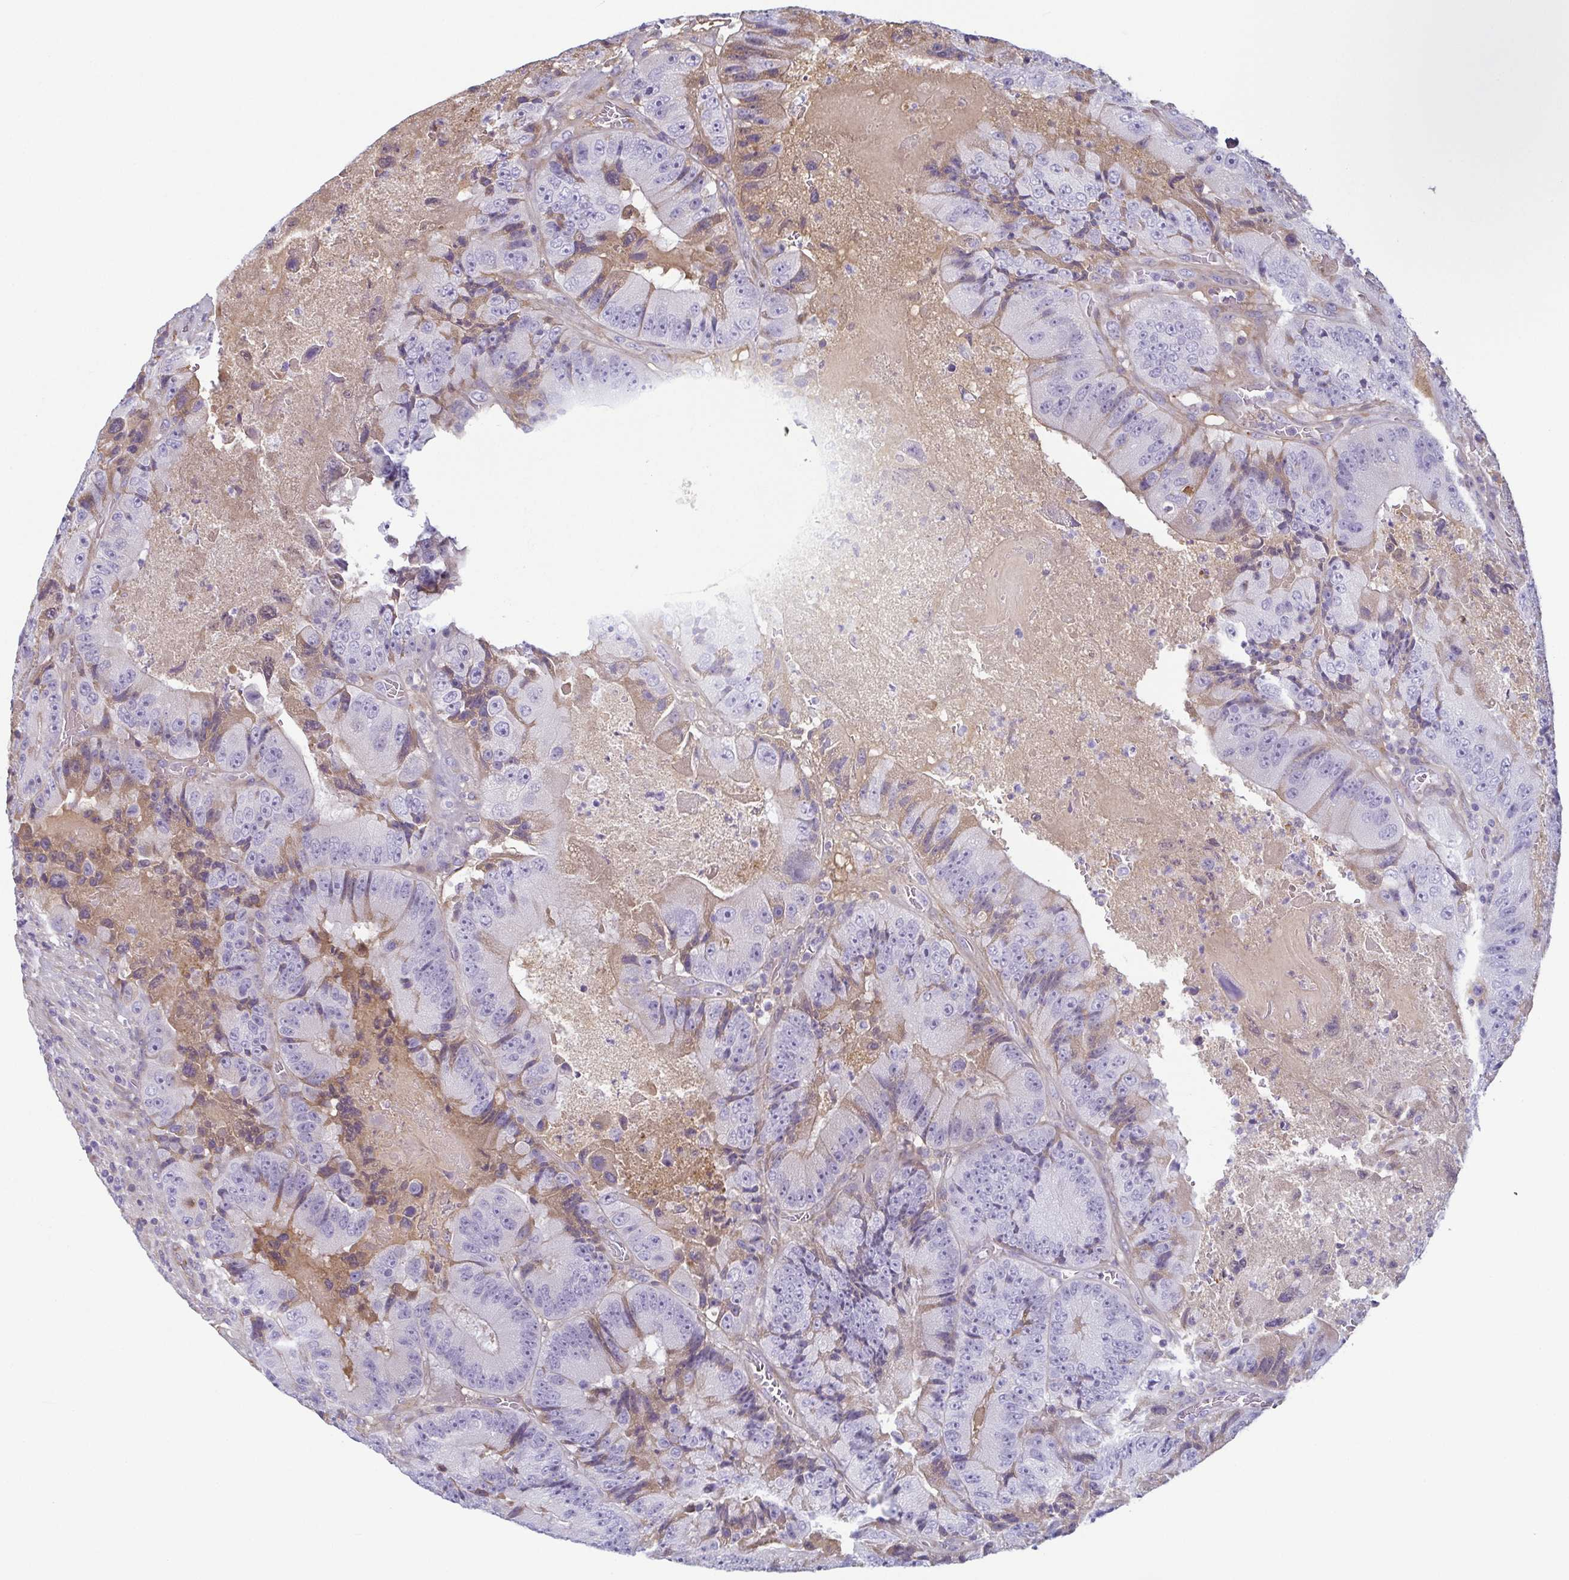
{"staining": {"intensity": "negative", "quantity": "none", "location": "none"}, "tissue": "colorectal cancer", "cell_type": "Tumor cells", "image_type": "cancer", "snomed": [{"axis": "morphology", "description": "Adenocarcinoma, NOS"}, {"axis": "topography", "description": "Colon"}], "caption": "Micrograph shows no significant protein positivity in tumor cells of colorectal cancer. (Stains: DAB IHC with hematoxylin counter stain, Microscopy: brightfield microscopy at high magnification).", "gene": "ECM1", "patient": {"sex": "female", "age": 86}}